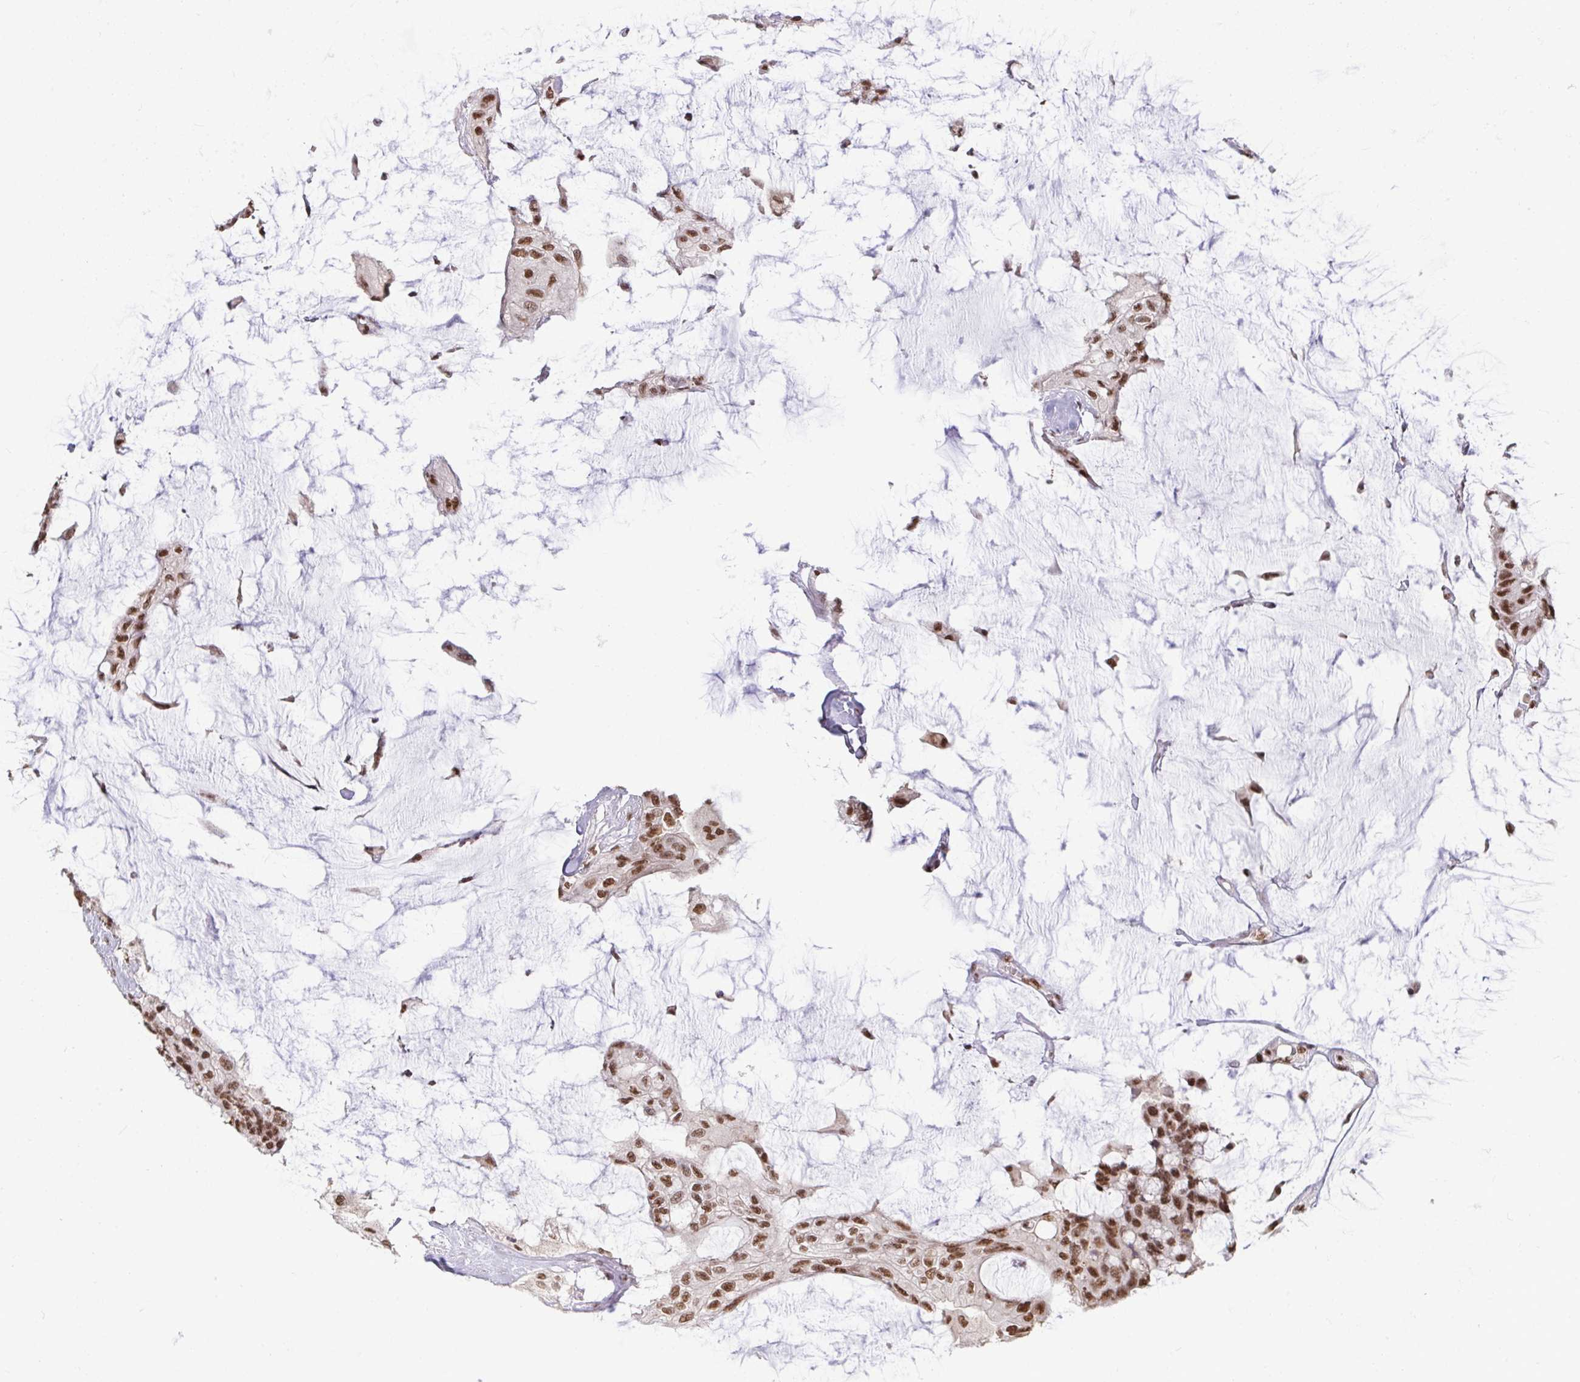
{"staining": {"intensity": "moderate", "quantity": ">75%", "location": "nuclear"}, "tissue": "colorectal cancer", "cell_type": "Tumor cells", "image_type": "cancer", "snomed": [{"axis": "morphology", "description": "Adenocarcinoma, NOS"}, {"axis": "topography", "description": "Rectum"}], "caption": "Colorectal cancer stained for a protein (brown) shows moderate nuclear positive positivity in approximately >75% of tumor cells.", "gene": "PUF60", "patient": {"sex": "female", "age": 59}}